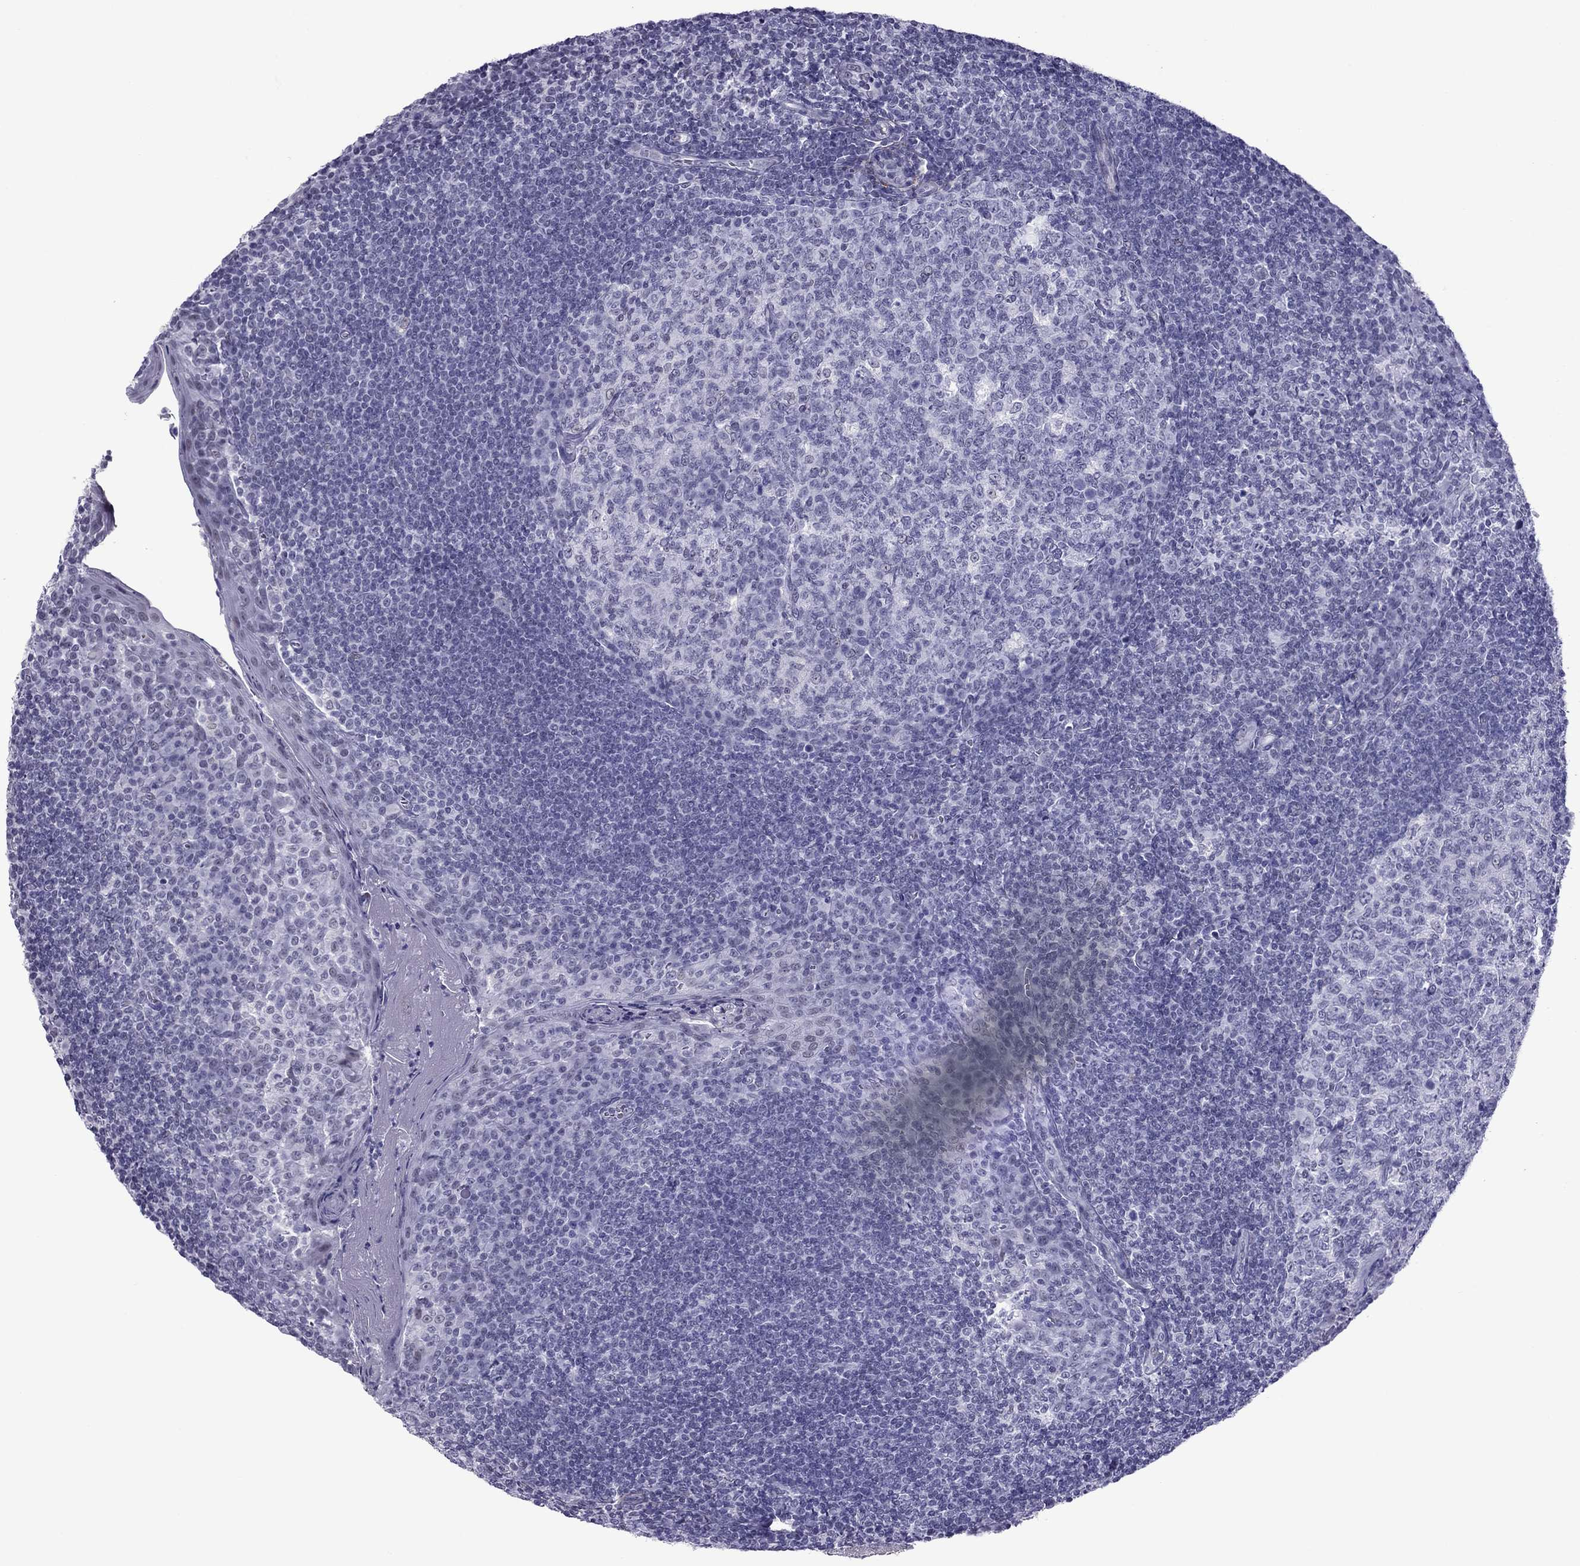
{"staining": {"intensity": "negative", "quantity": "none", "location": "none"}, "tissue": "tonsil", "cell_type": "Germinal center cells", "image_type": "normal", "snomed": [{"axis": "morphology", "description": "Normal tissue, NOS"}, {"axis": "topography", "description": "Tonsil"}], "caption": "IHC of benign tonsil exhibits no positivity in germinal center cells.", "gene": "ZNF646", "patient": {"sex": "female", "age": 13}}